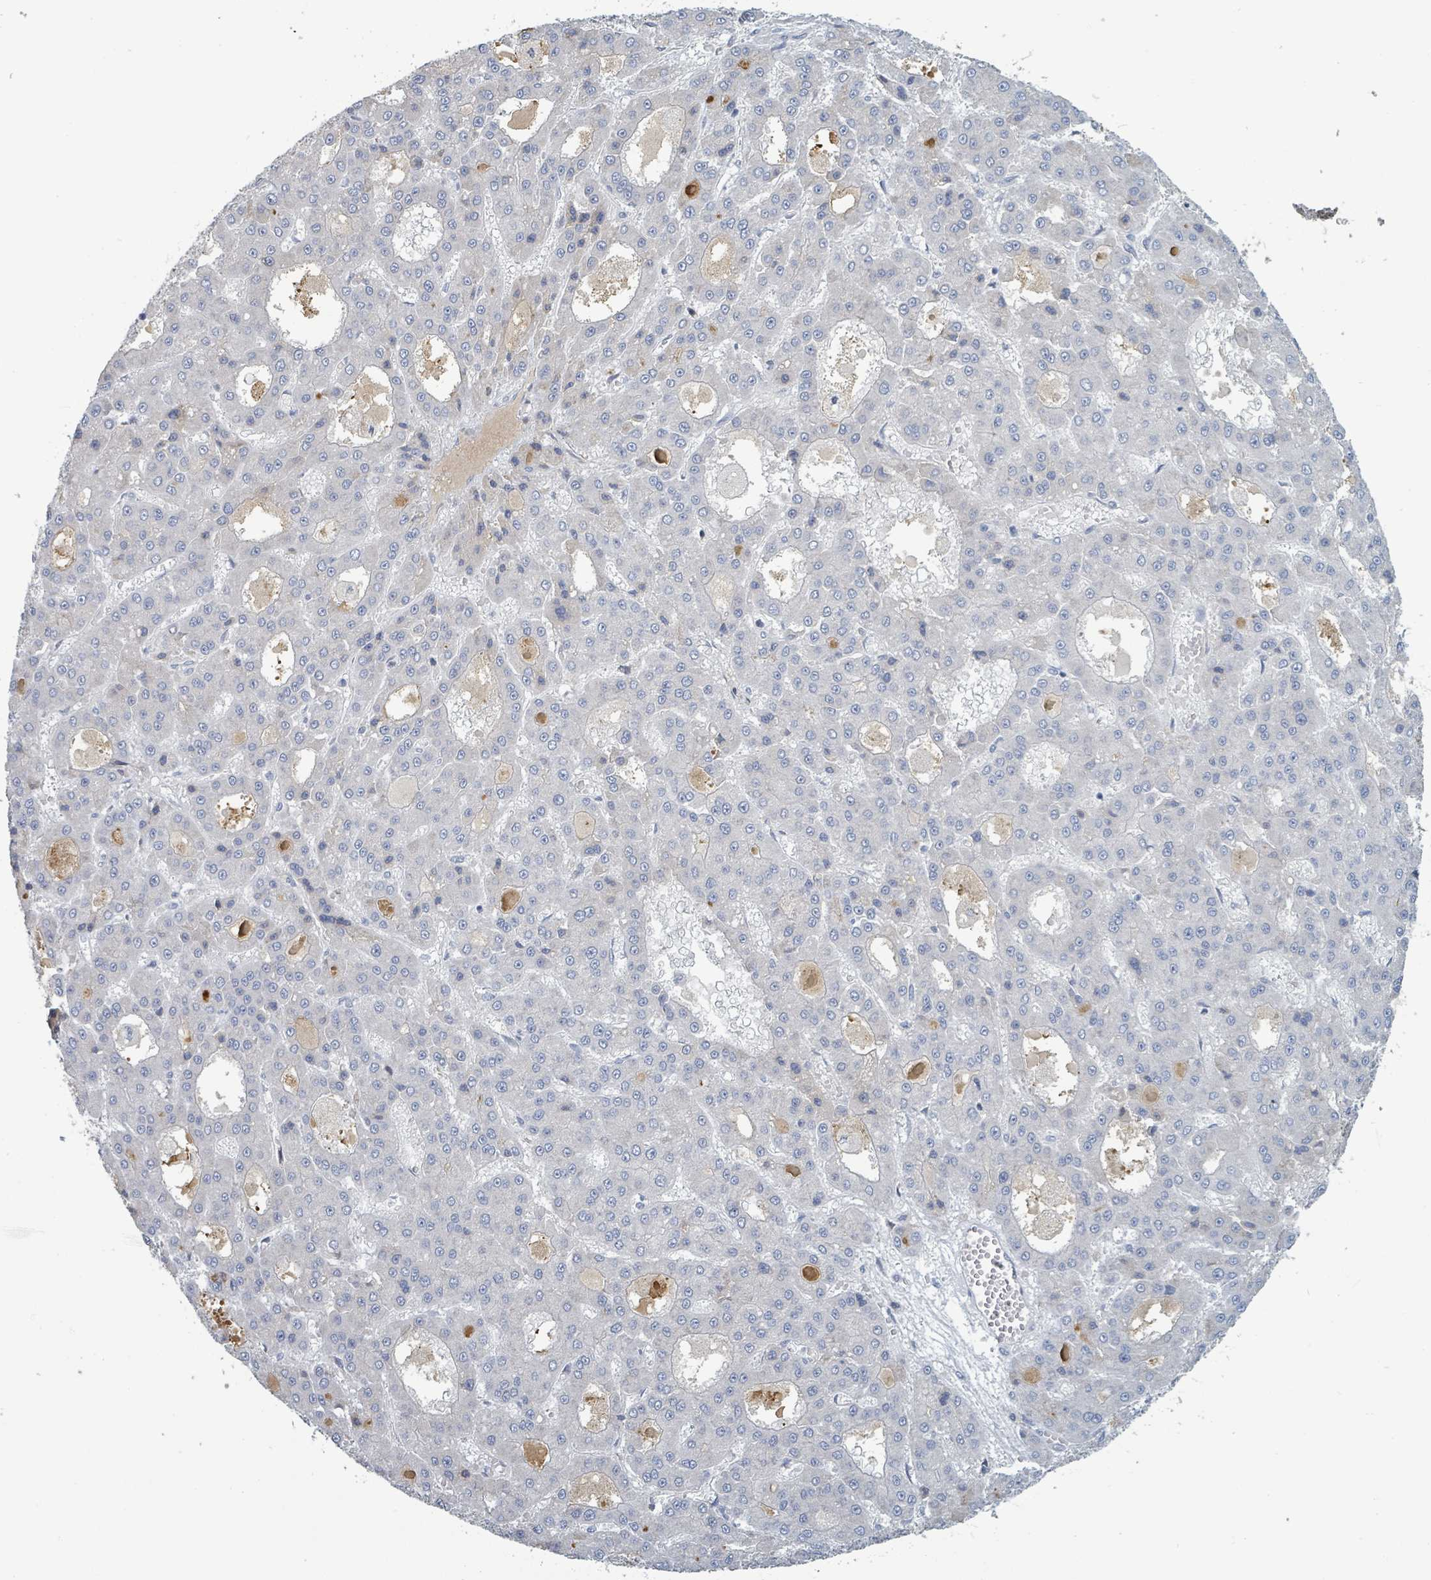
{"staining": {"intensity": "negative", "quantity": "none", "location": "none"}, "tissue": "liver cancer", "cell_type": "Tumor cells", "image_type": "cancer", "snomed": [{"axis": "morphology", "description": "Carcinoma, Hepatocellular, NOS"}, {"axis": "topography", "description": "Liver"}], "caption": "IHC of liver hepatocellular carcinoma displays no staining in tumor cells.", "gene": "RAB33B", "patient": {"sex": "male", "age": 70}}